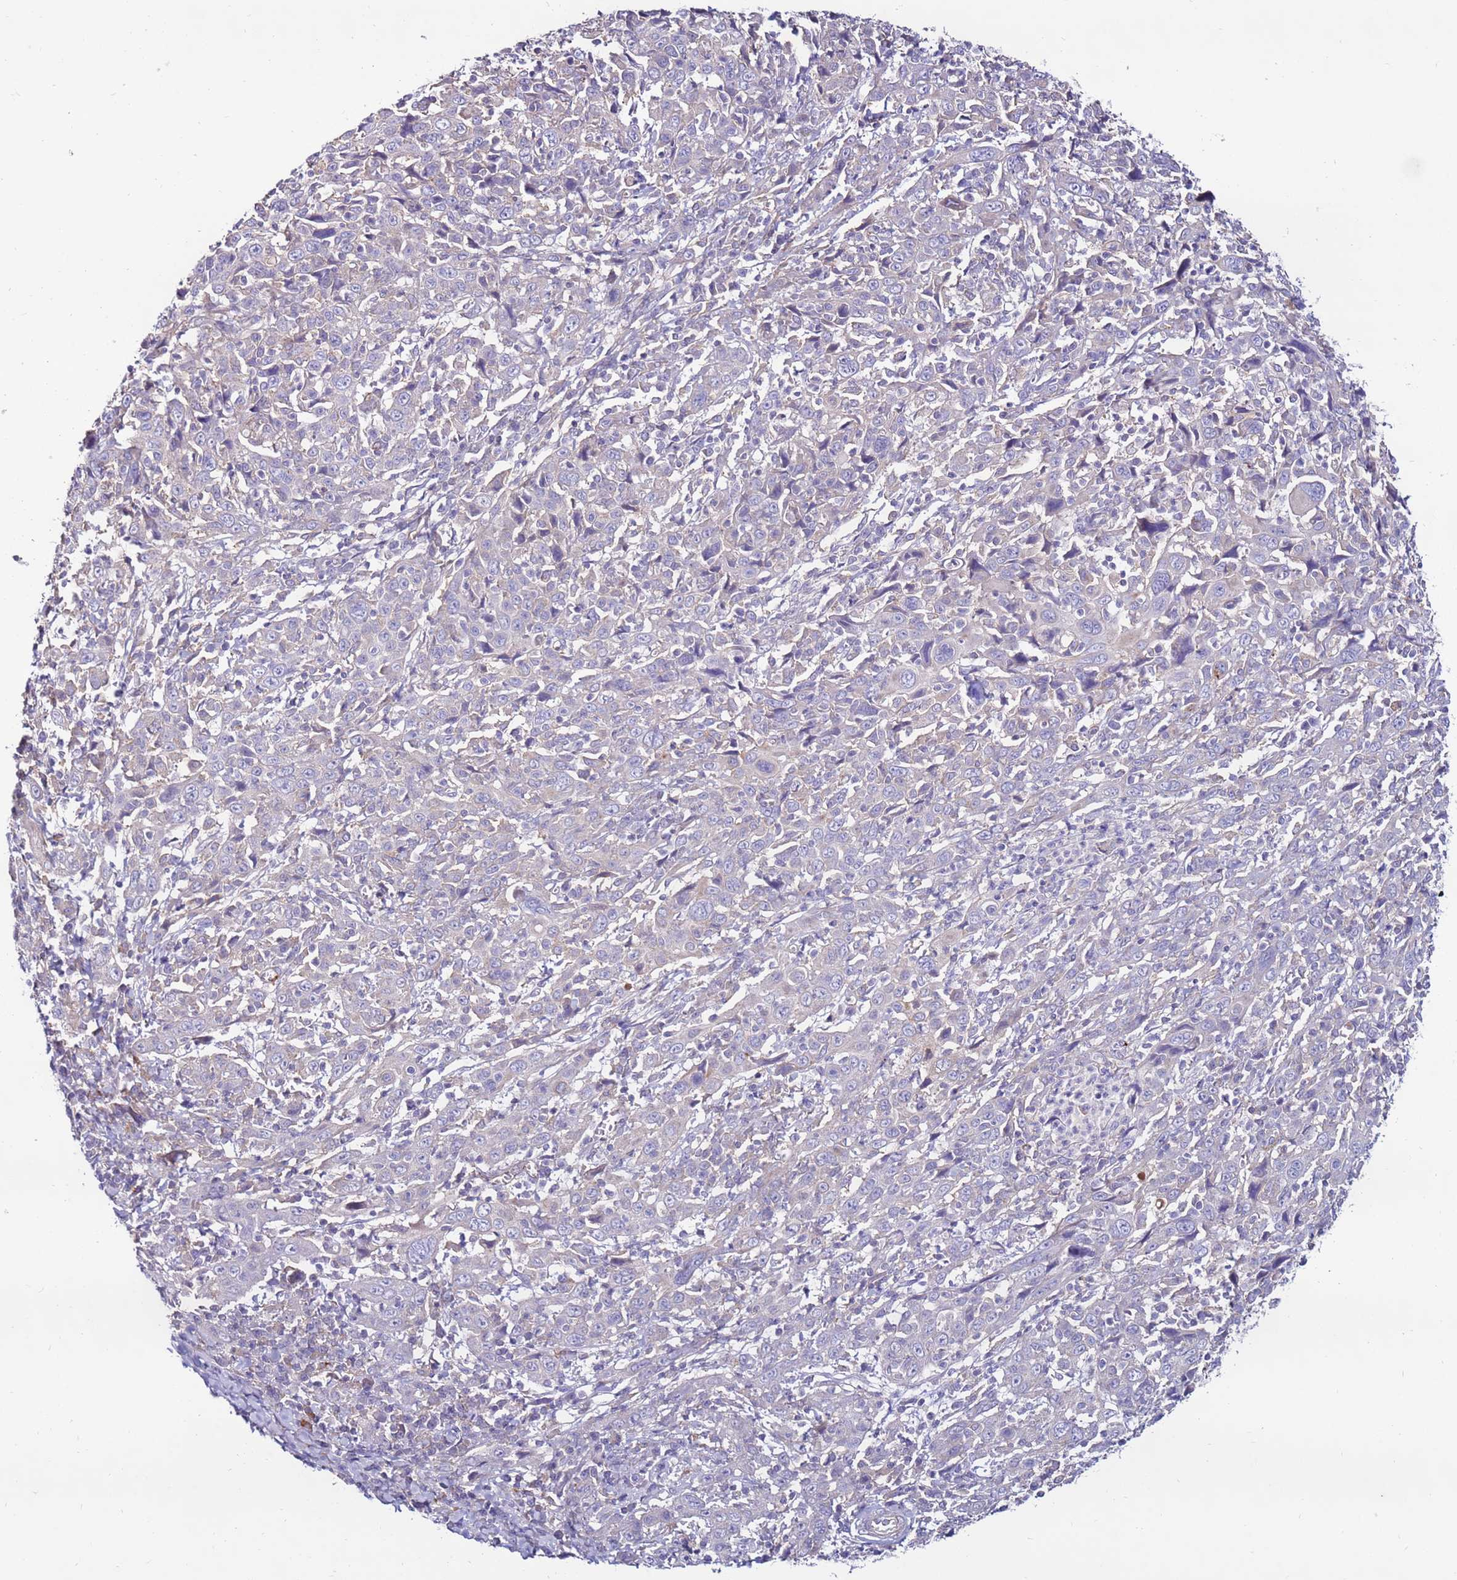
{"staining": {"intensity": "negative", "quantity": "none", "location": "none"}, "tissue": "cervical cancer", "cell_type": "Tumor cells", "image_type": "cancer", "snomed": [{"axis": "morphology", "description": "Squamous cell carcinoma, NOS"}, {"axis": "topography", "description": "Cervix"}], "caption": "Tumor cells are negative for protein expression in human cervical squamous cell carcinoma.", "gene": "CLEC4M", "patient": {"sex": "female", "age": 46}}